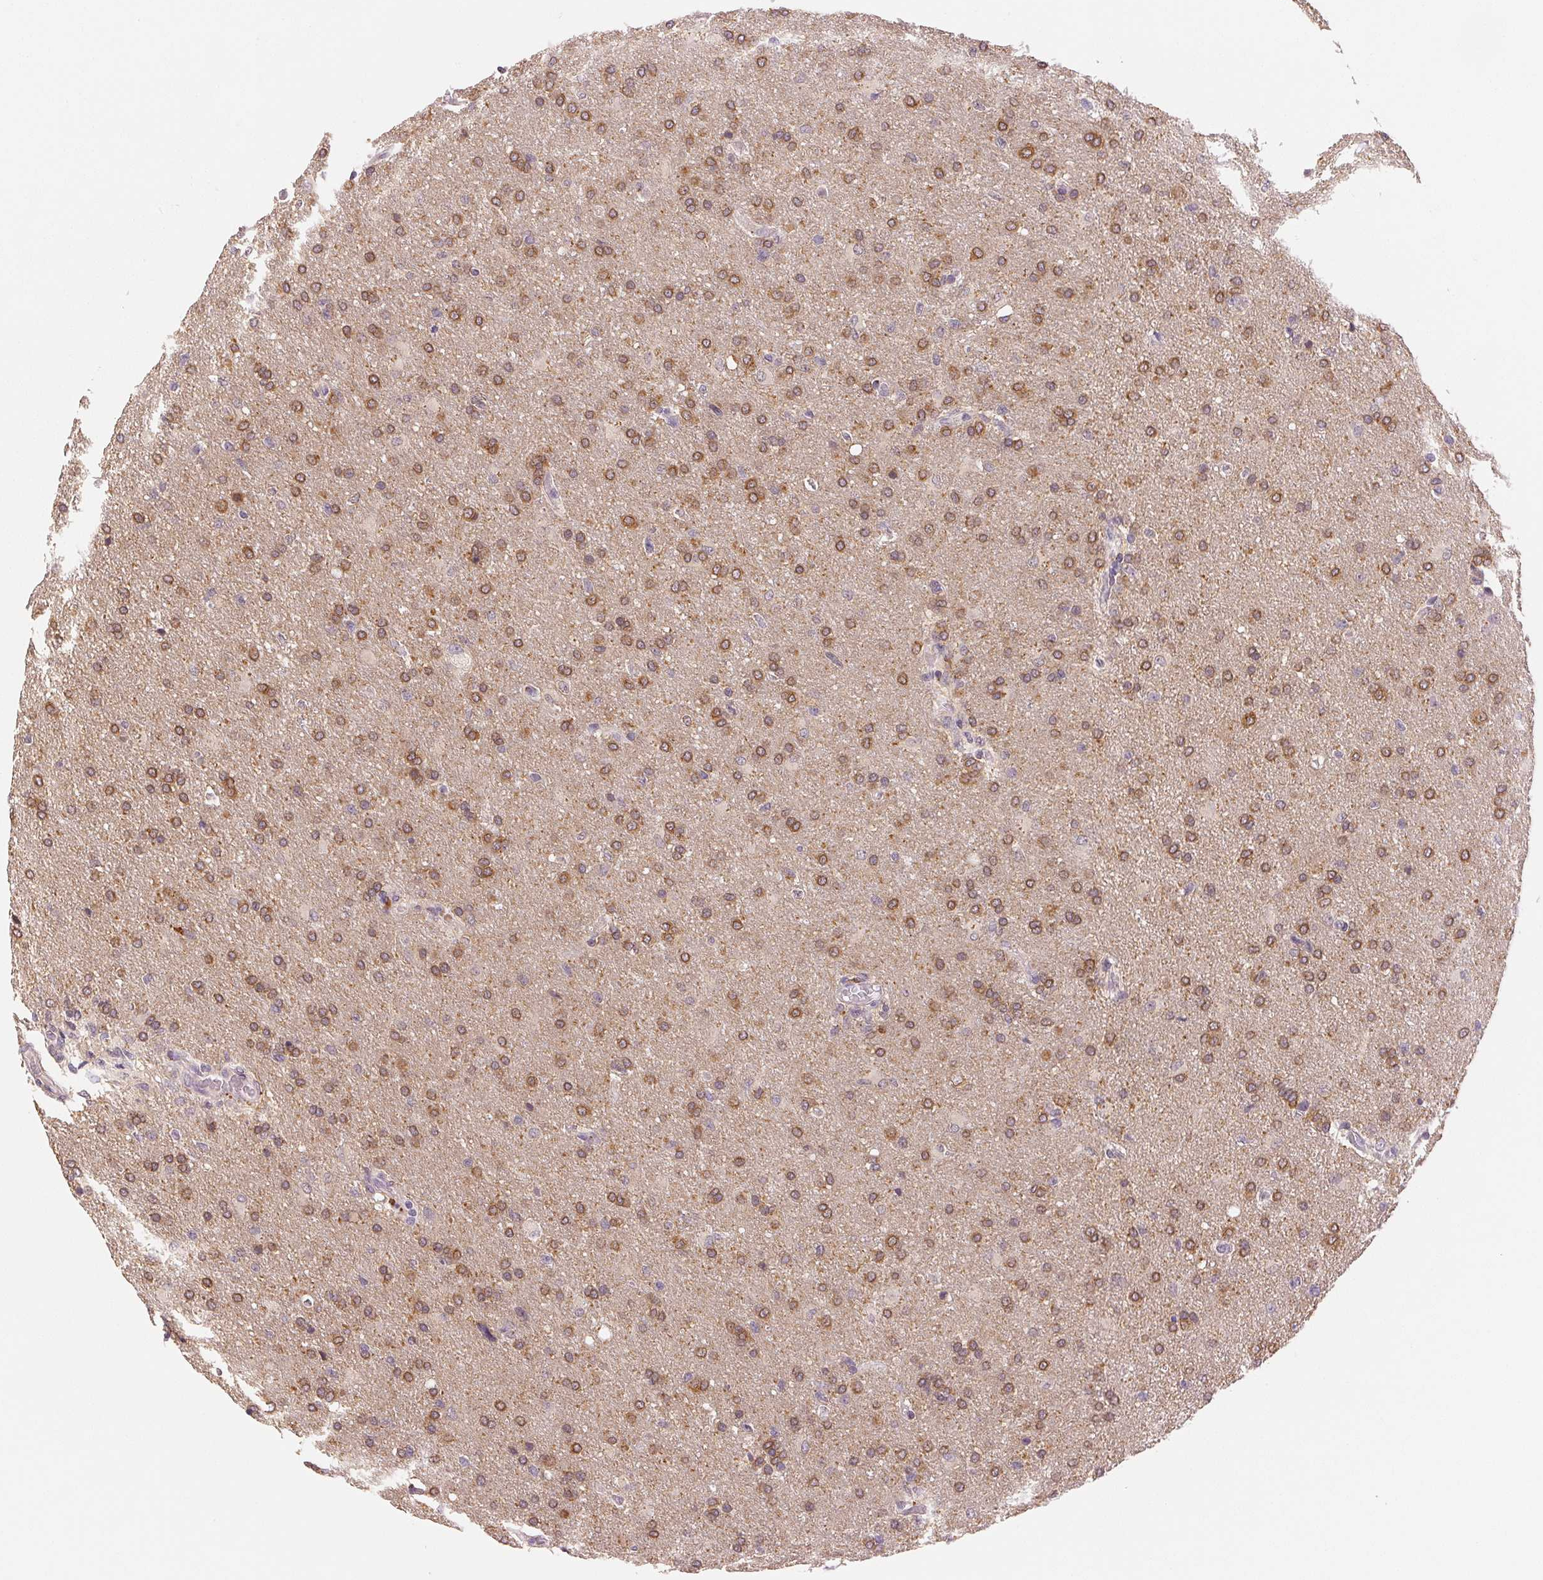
{"staining": {"intensity": "moderate", "quantity": ">75%", "location": "cytoplasmic/membranous"}, "tissue": "glioma", "cell_type": "Tumor cells", "image_type": "cancer", "snomed": [{"axis": "morphology", "description": "Glioma, malignant, High grade"}, {"axis": "topography", "description": "Brain"}], "caption": "The micrograph displays immunohistochemical staining of malignant glioma (high-grade). There is moderate cytoplasmic/membranous expression is appreciated in approximately >75% of tumor cells.", "gene": "MAP1LC3A", "patient": {"sex": "male", "age": 68}}